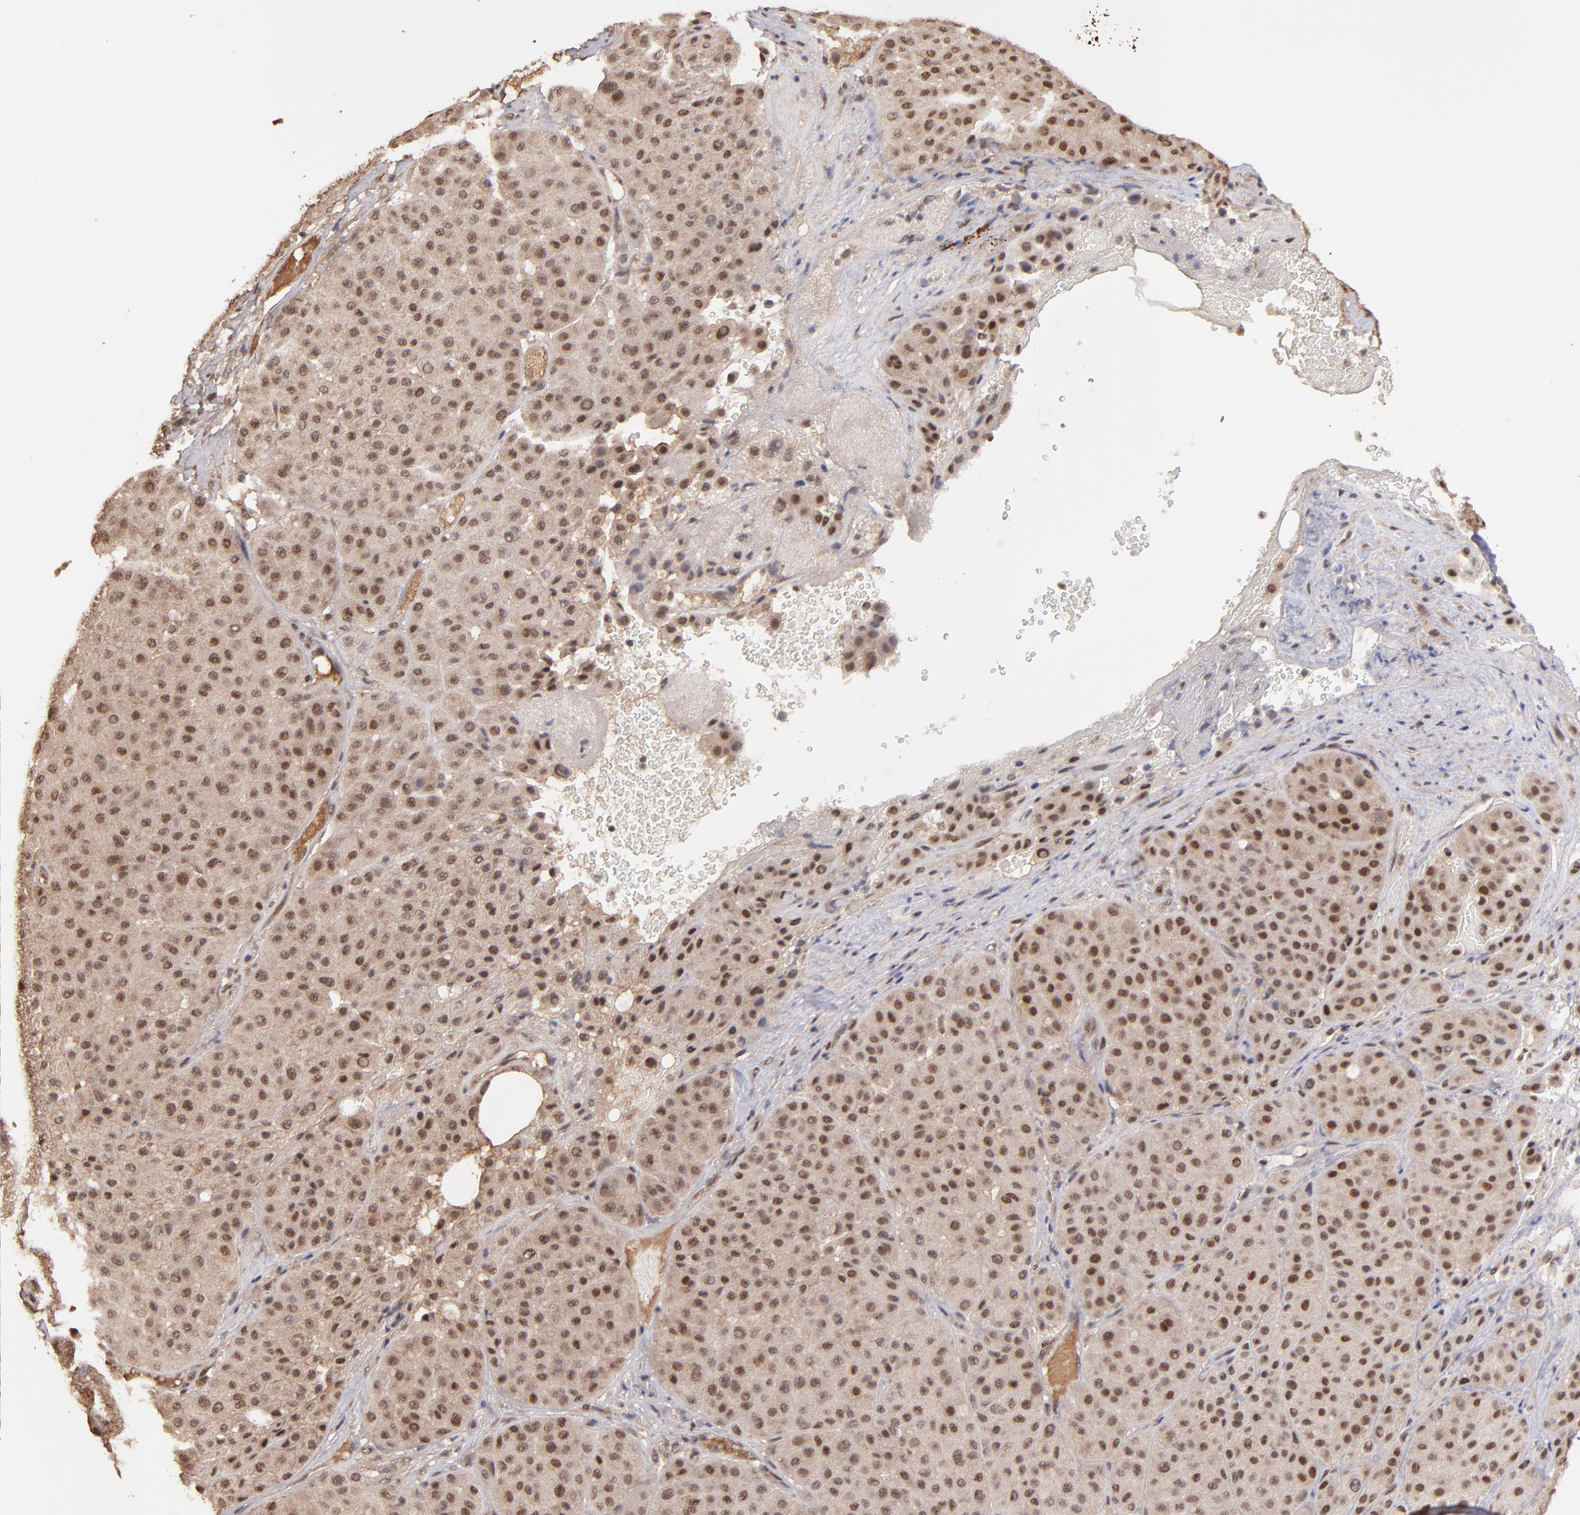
{"staining": {"intensity": "moderate", "quantity": ">75%", "location": "cytoplasmic/membranous,nuclear"}, "tissue": "melanoma", "cell_type": "Tumor cells", "image_type": "cancer", "snomed": [{"axis": "morphology", "description": "Normal tissue, NOS"}, {"axis": "morphology", "description": "Malignant melanoma, Metastatic site"}, {"axis": "topography", "description": "Skin"}], "caption": "Moderate cytoplasmic/membranous and nuclear protein staining is appreciated in approximately >75% of tumor cells in malignant melanoma (metastatic site). The staining is performed using DAB brown chromogen to label protein expression. The nuclei are counter-stained blue using hematoxylin.", "gene": "EAPP", "patient": {"sex": "male", "age": 41}}